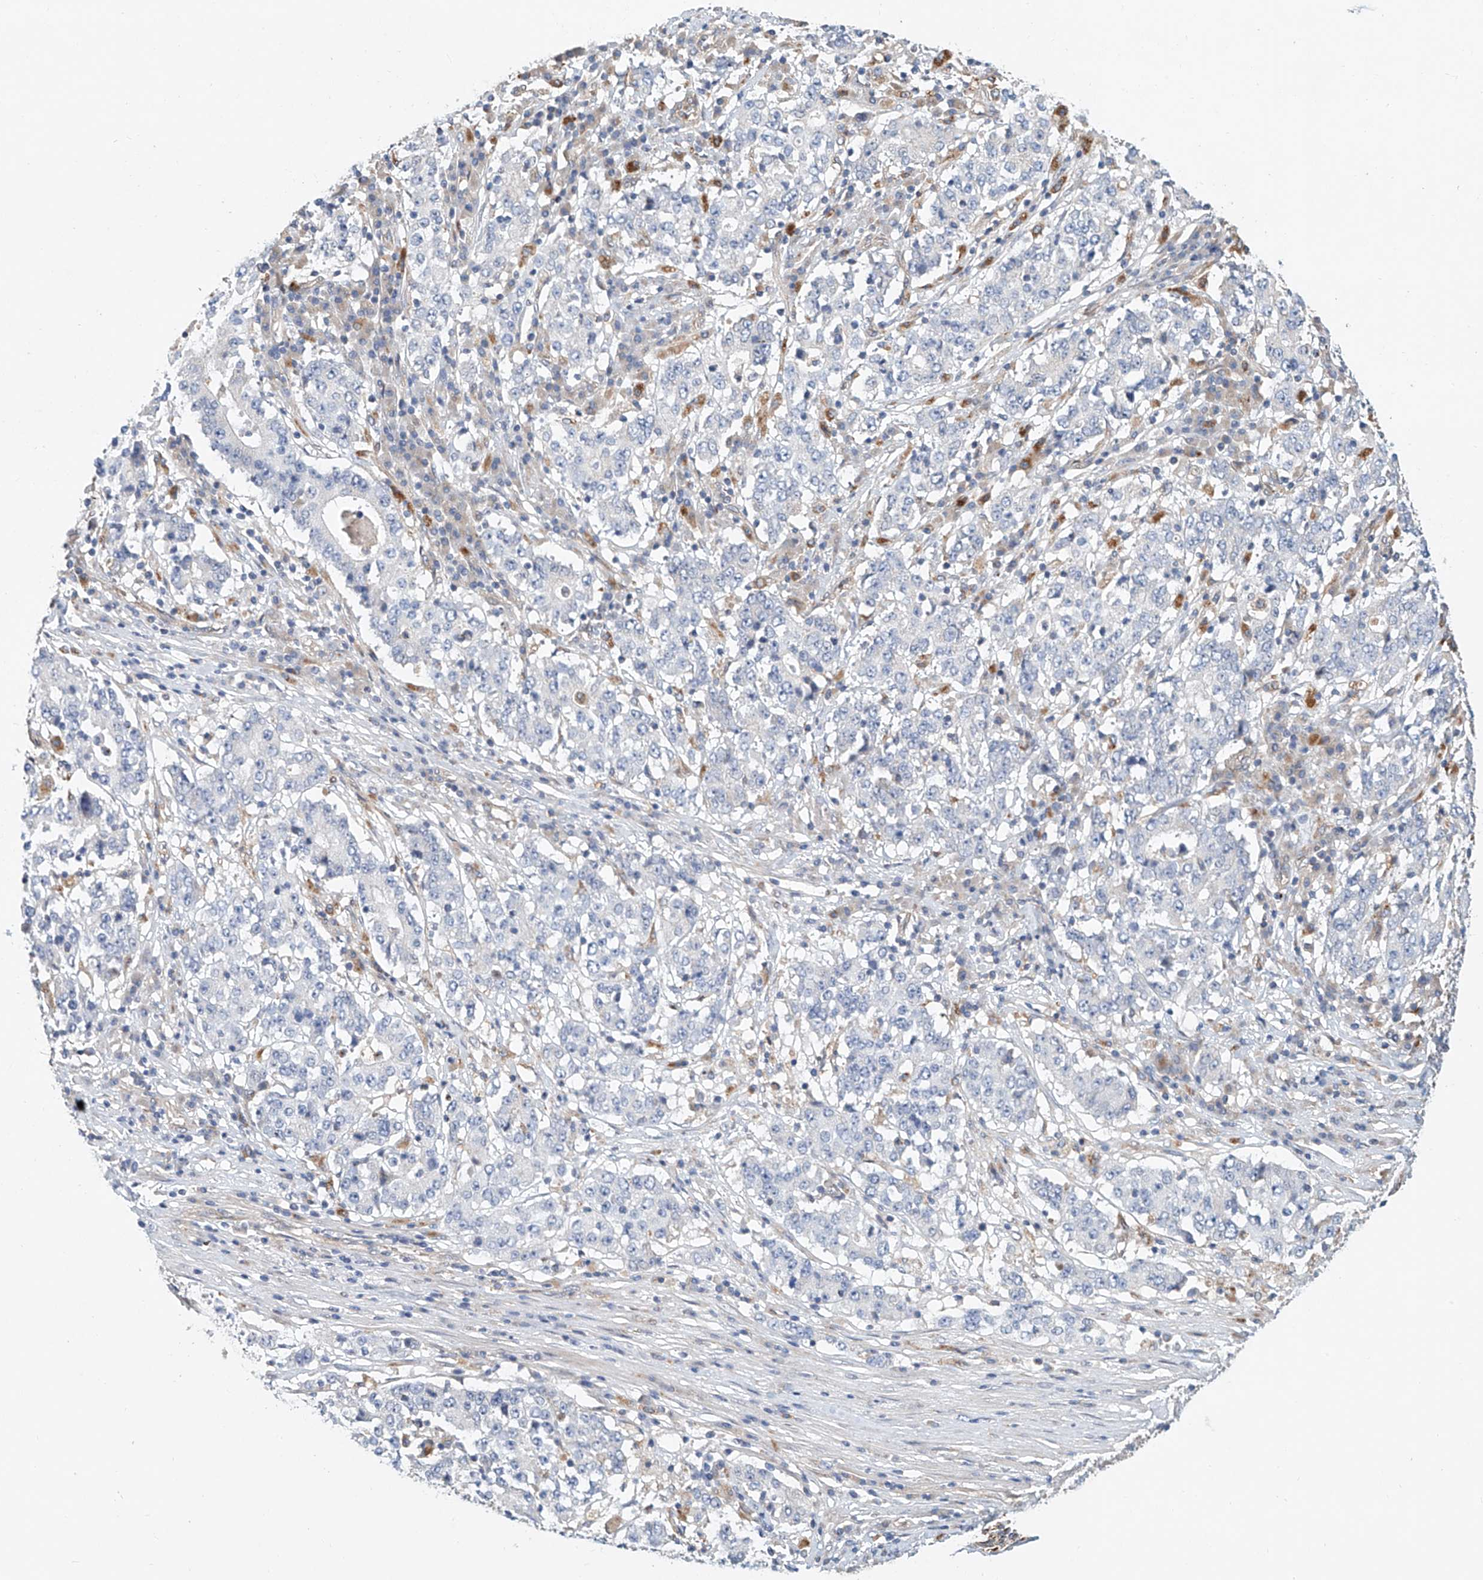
{"staining": {"intensity": "negative", "quantity": "none", "location": "none"}, "tissue": "stomach cancer", "cell_type": "Tumor cells", "image_type": "cancer", "snomed": [{"axis": "morphology", "description": "Adenocarcinoma, NOS"}, {"axis": "topography", "description": "Stomach"}], "caption": "Photomicrograph shows no significant protein expression in tumor cells of stomach cancer. (Brightfield microscopy of DAB (3,3'-diaminobenzidine) immunohistochemistry (IHC) at high magnification).", "gene": "HGSNAT", "patient": {"sex": "male", "age": 59}}